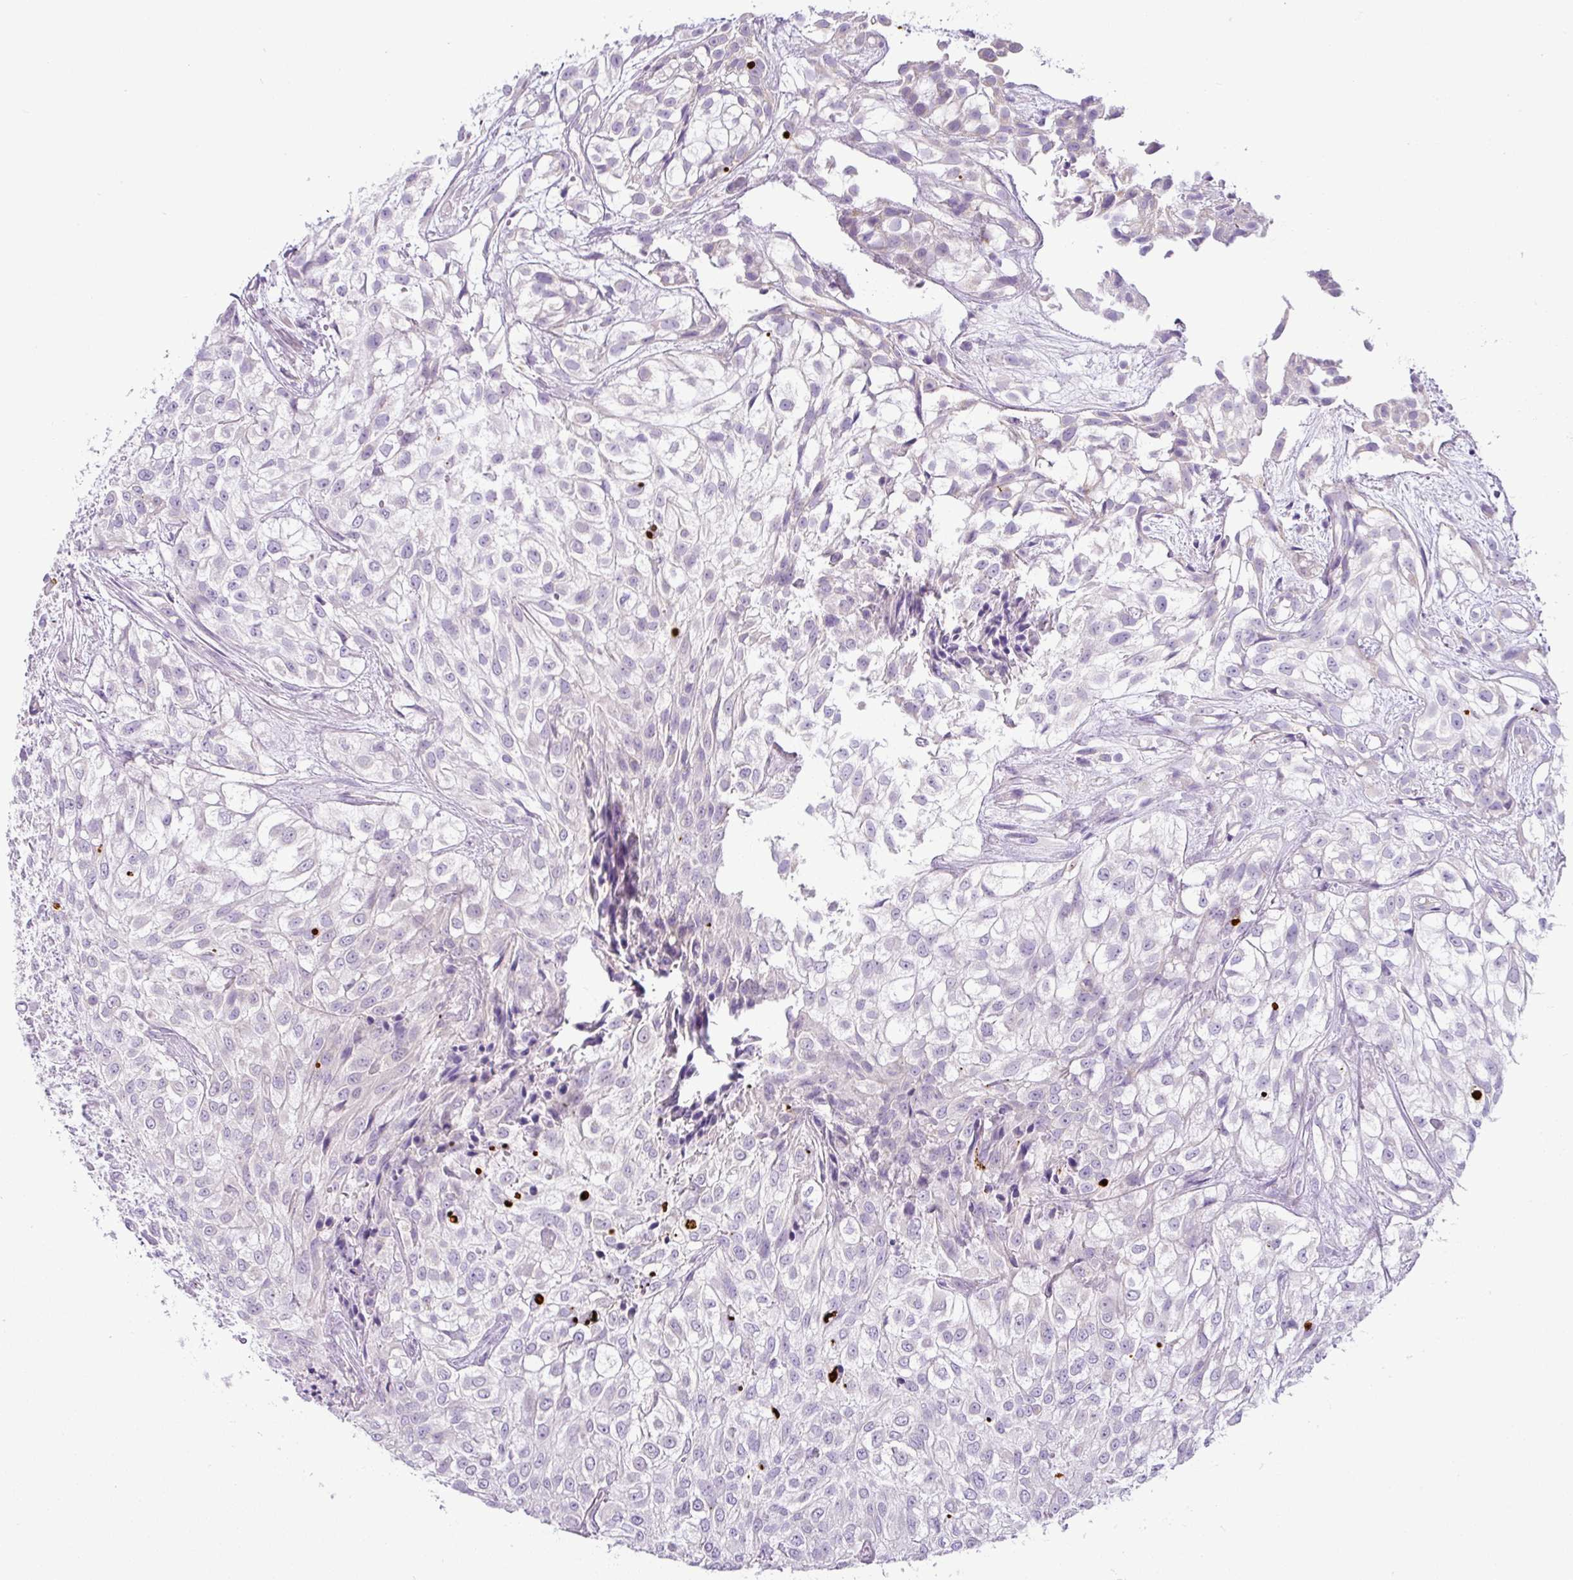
{"staining": {"intensity": "negative", "quantity": "none", "location": "none"}, "tissue": "urothelial cancer", "cell_type": "Tumor cells", "image_type": "cancer", "snomed": [{"axis": "morphology", "description": "Urothelial carcinoma, High grade"}, {"axis": "topography", "description": "Urinary bladder"}], "caption": "Immunohistochemistry of urothelial cancer exhibits no expression in tumor cells. (DAB (3,3'-diaminobenzidine) IHC visualized using brightfield microscopy, high magnification).", "gene": "HMCN2", "patient": {"sex": "male", "age": 56}}